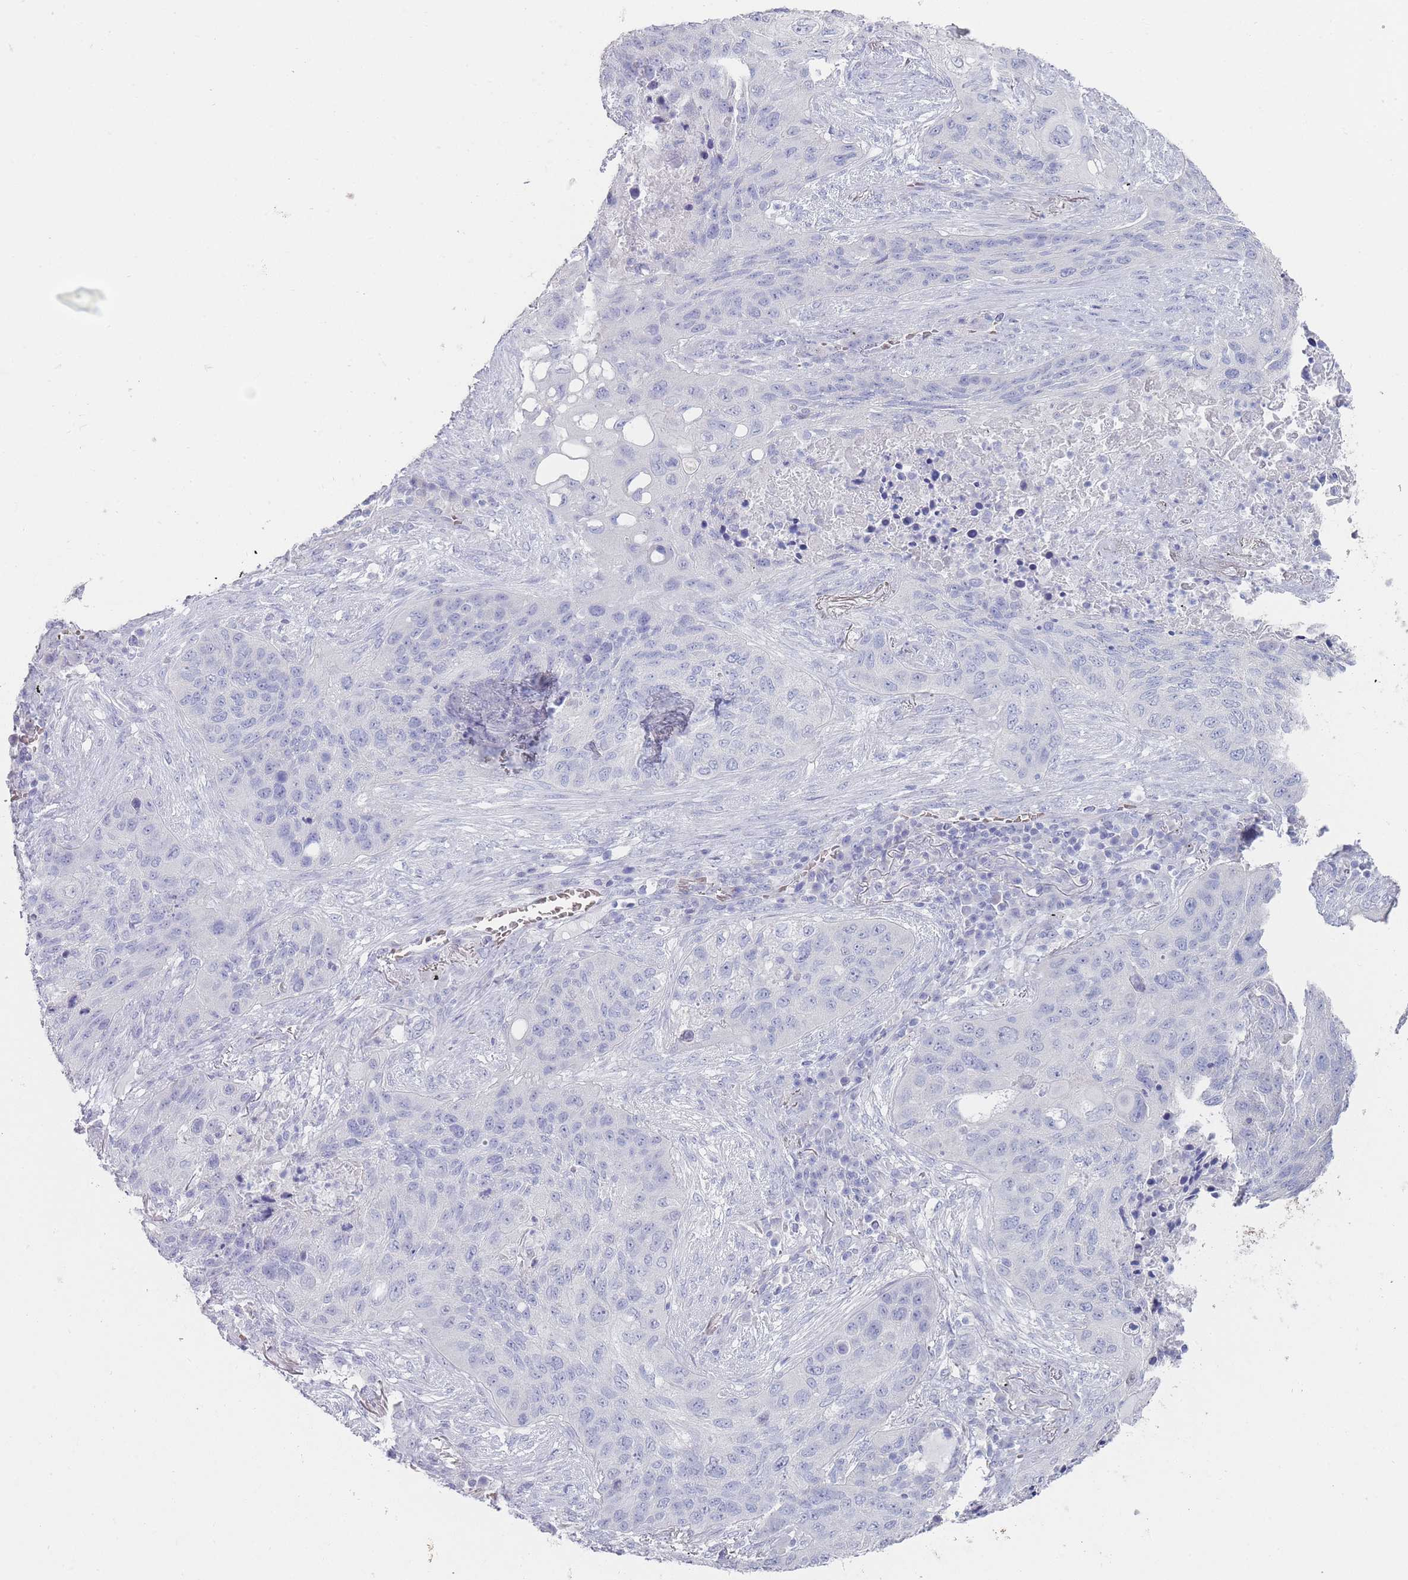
{"staining": {"intensity": "negative", "quantity": "none", "location": "none"}, "tissue": "lung cancer", "cell_type": "Tumor cells", "image_type": "cancer", "snomed": [{"axis": "morphology", "description": "Squamous cell carcinoma, NOS"}, {"axis": "topography", "description": "Lung"}], "caption": "Tumor cells are negative for protein expression in human lung cancer (squamous cell carcinoma).", "gene": "HBG2", "patient": {"sex": "female", "age": 63}}